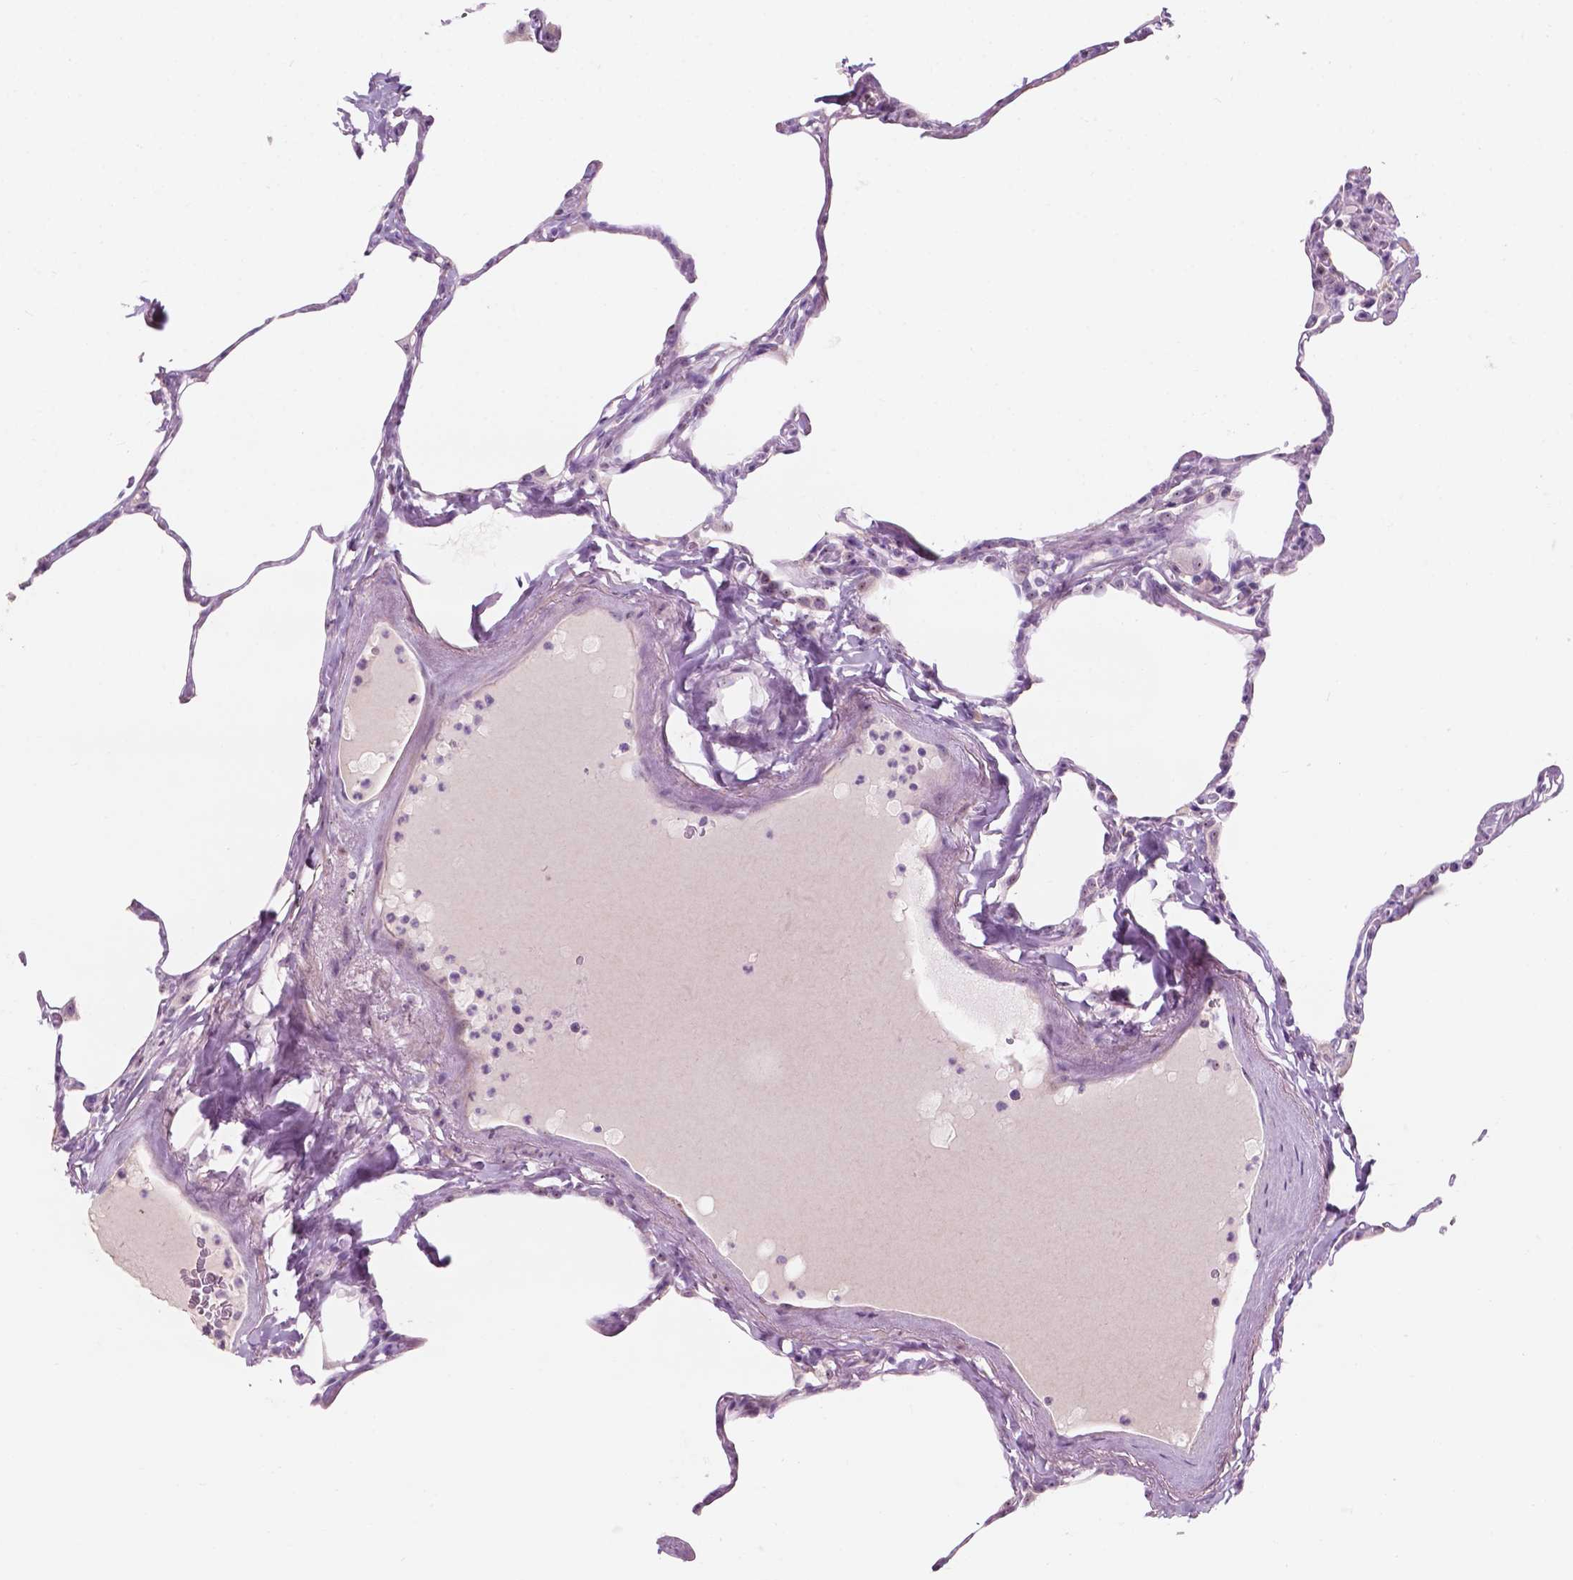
{"staining": {"intensity": "negative", "quantity": "none", "location": "none"}, "tissue": "lung", "cell_type": "Alveolar cells", "image_type": "normal", "snomed": [{"axis": "morphology", "description": "Normal tissue, NOS"}, {"axis": "topography", "description": "Lung"}], "caption": "IHC photomicrograph of unremarkable lung: lung stained with DAB demonstrates no significant protein positivity in alveolar cells.", "gene": "ZNF853", "patient": {"sex": "male", "age": 65}}